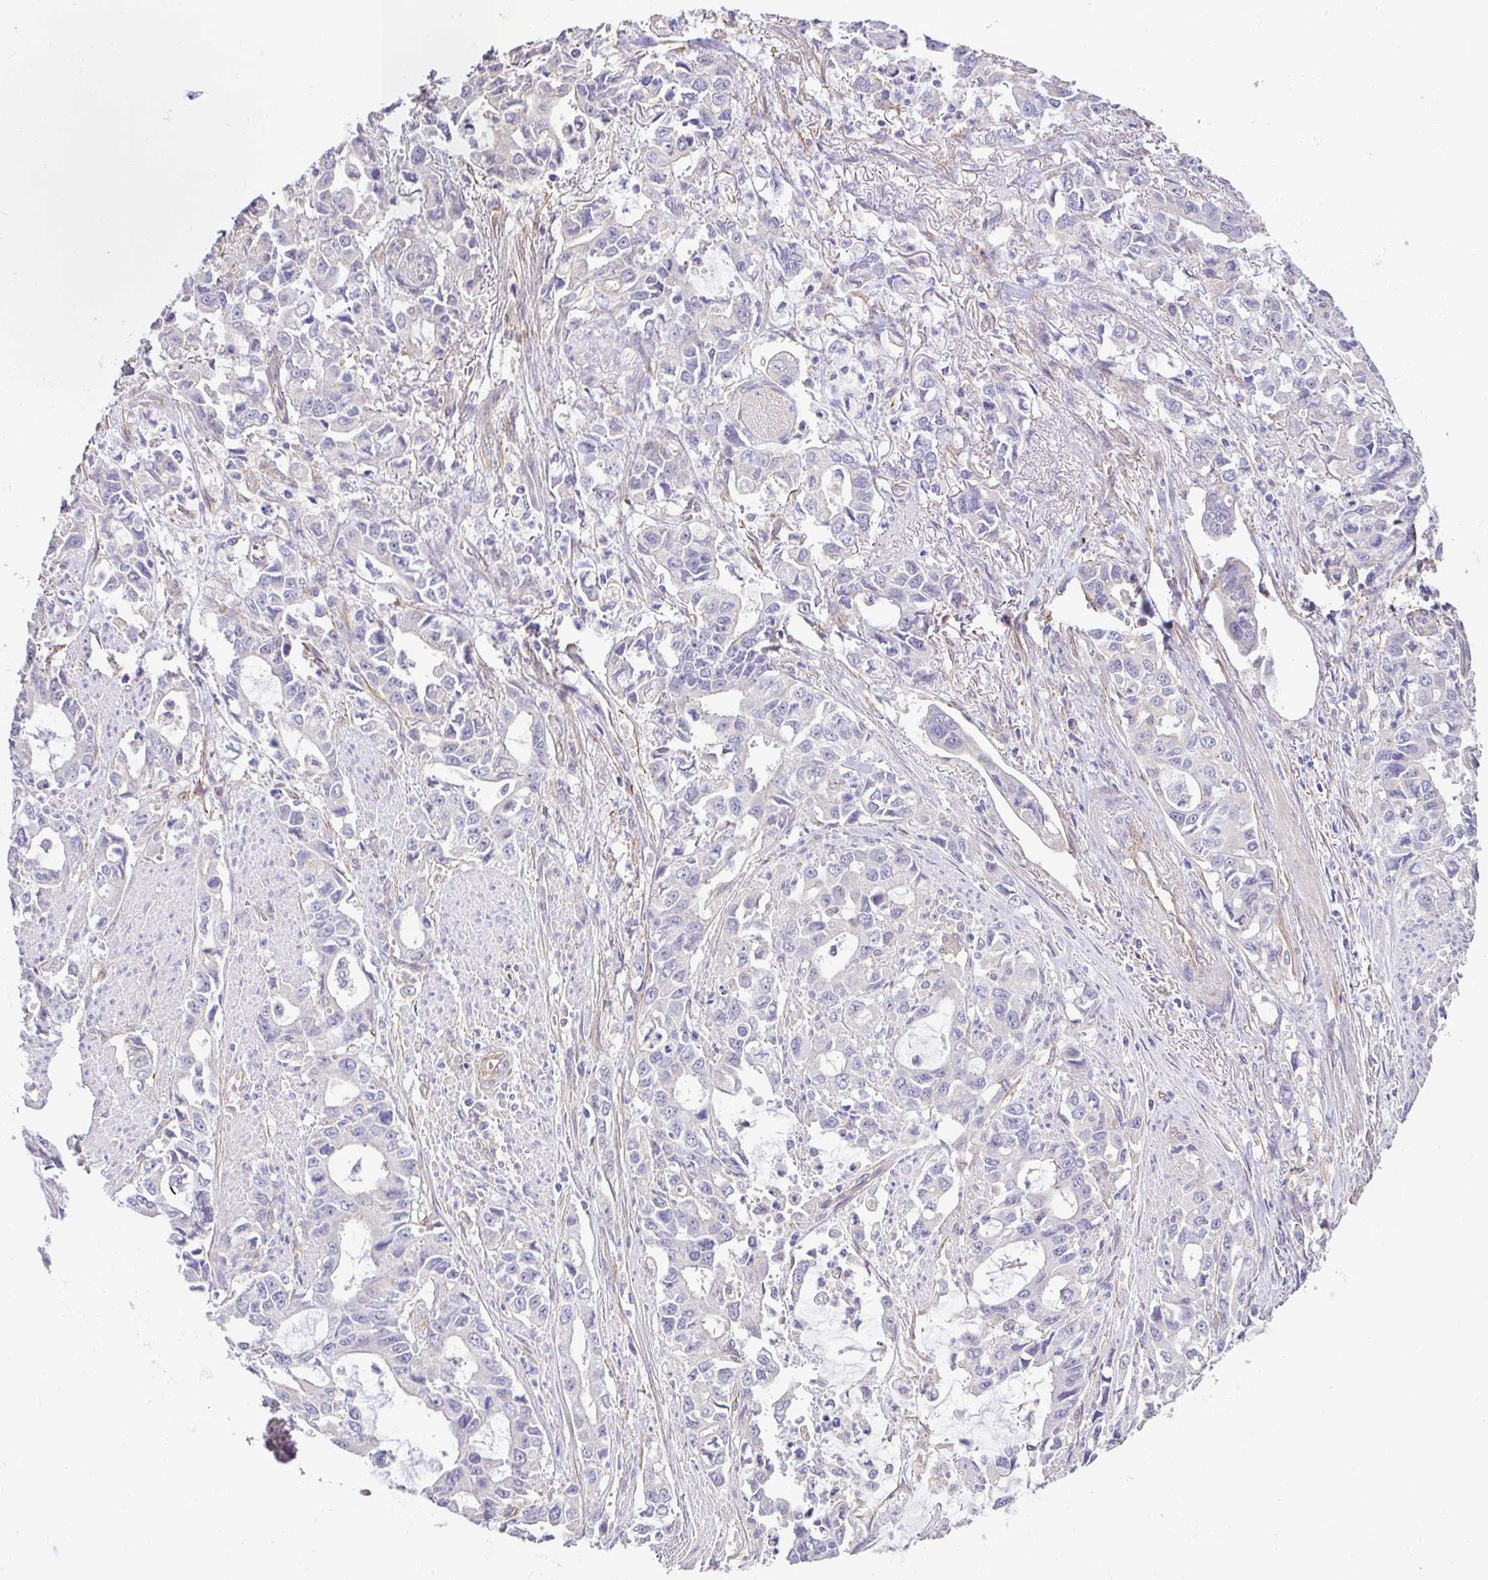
{"staining": {"intensity": "negative", "quantity": "none", "location": "none"}, "tissue": "stomach cancer", "cell_type": "Tumor cells", "image_type": "cancer", "snomed": [{"axis": "morphology", "description": "Adenocarcinoma, NOS"}, {"axis": "topography", "description": "Stomach, upper"}], "caption": "IHC of human stomach adenocarcinoma reveals no staining in tumor cells. (DAB immunohistochemistry with hematoxylin counter stain).", "gene": "PLCD4", "patient": {"sex": "male", "age": 85}}